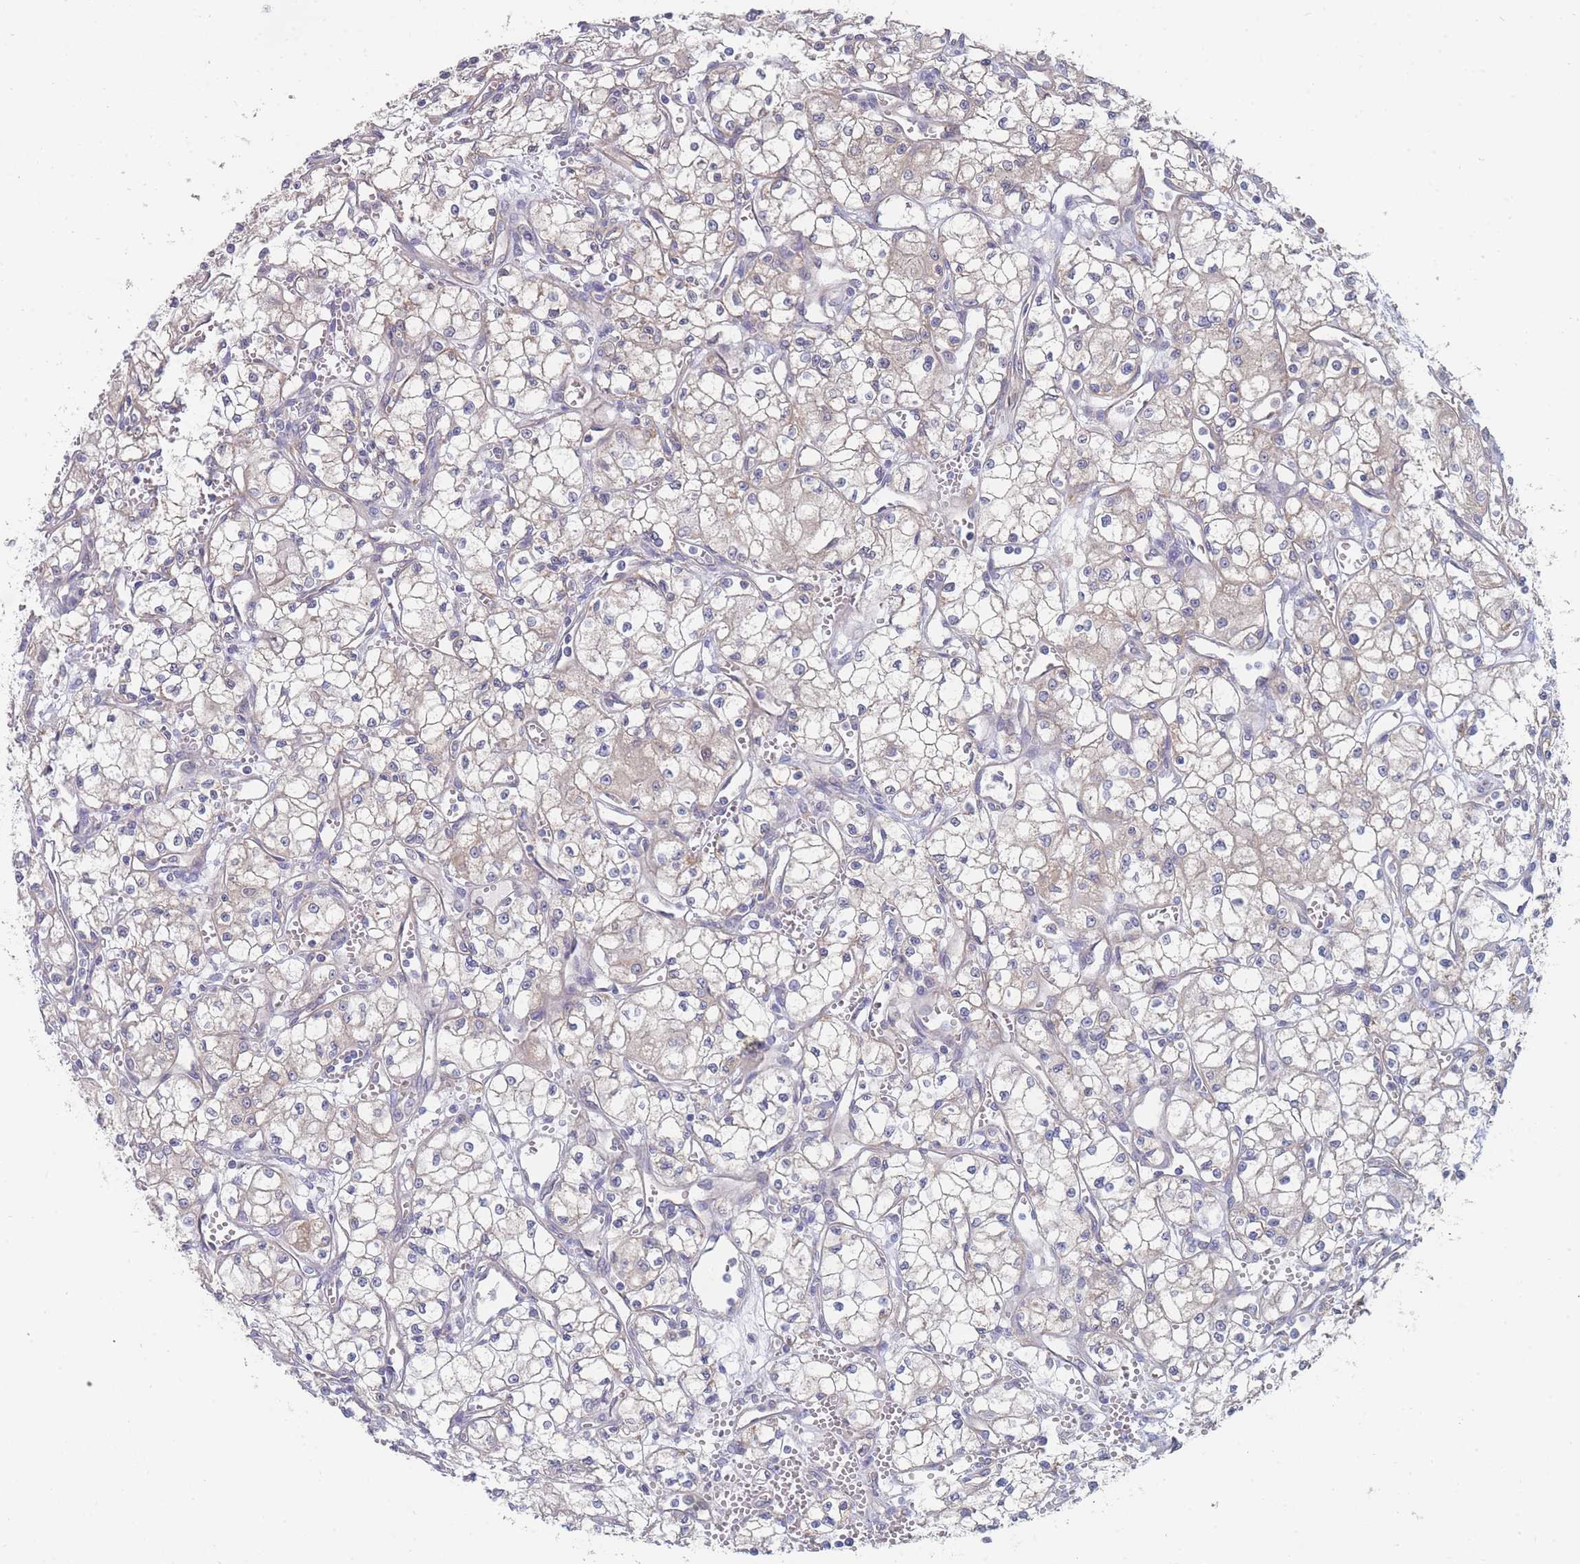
{"staining": {"intensity": "negative", "quantity": "none", "location": "none"}, "tissue": "renal cancer", "cell_type": "Tumor cells", "image_type": "cancer", "snomed": [{"axis": "morphology", "description": "Adenocarcinoma, NOS"}, {"axis": "topography", "description": "Kidney"}], "caption": "Image shows no protein expression in tumor cells of renal cancer (adenocarcinoma) tissue.", "gene": "NUB1", "patient": {"sex": "male", "age": 59}}